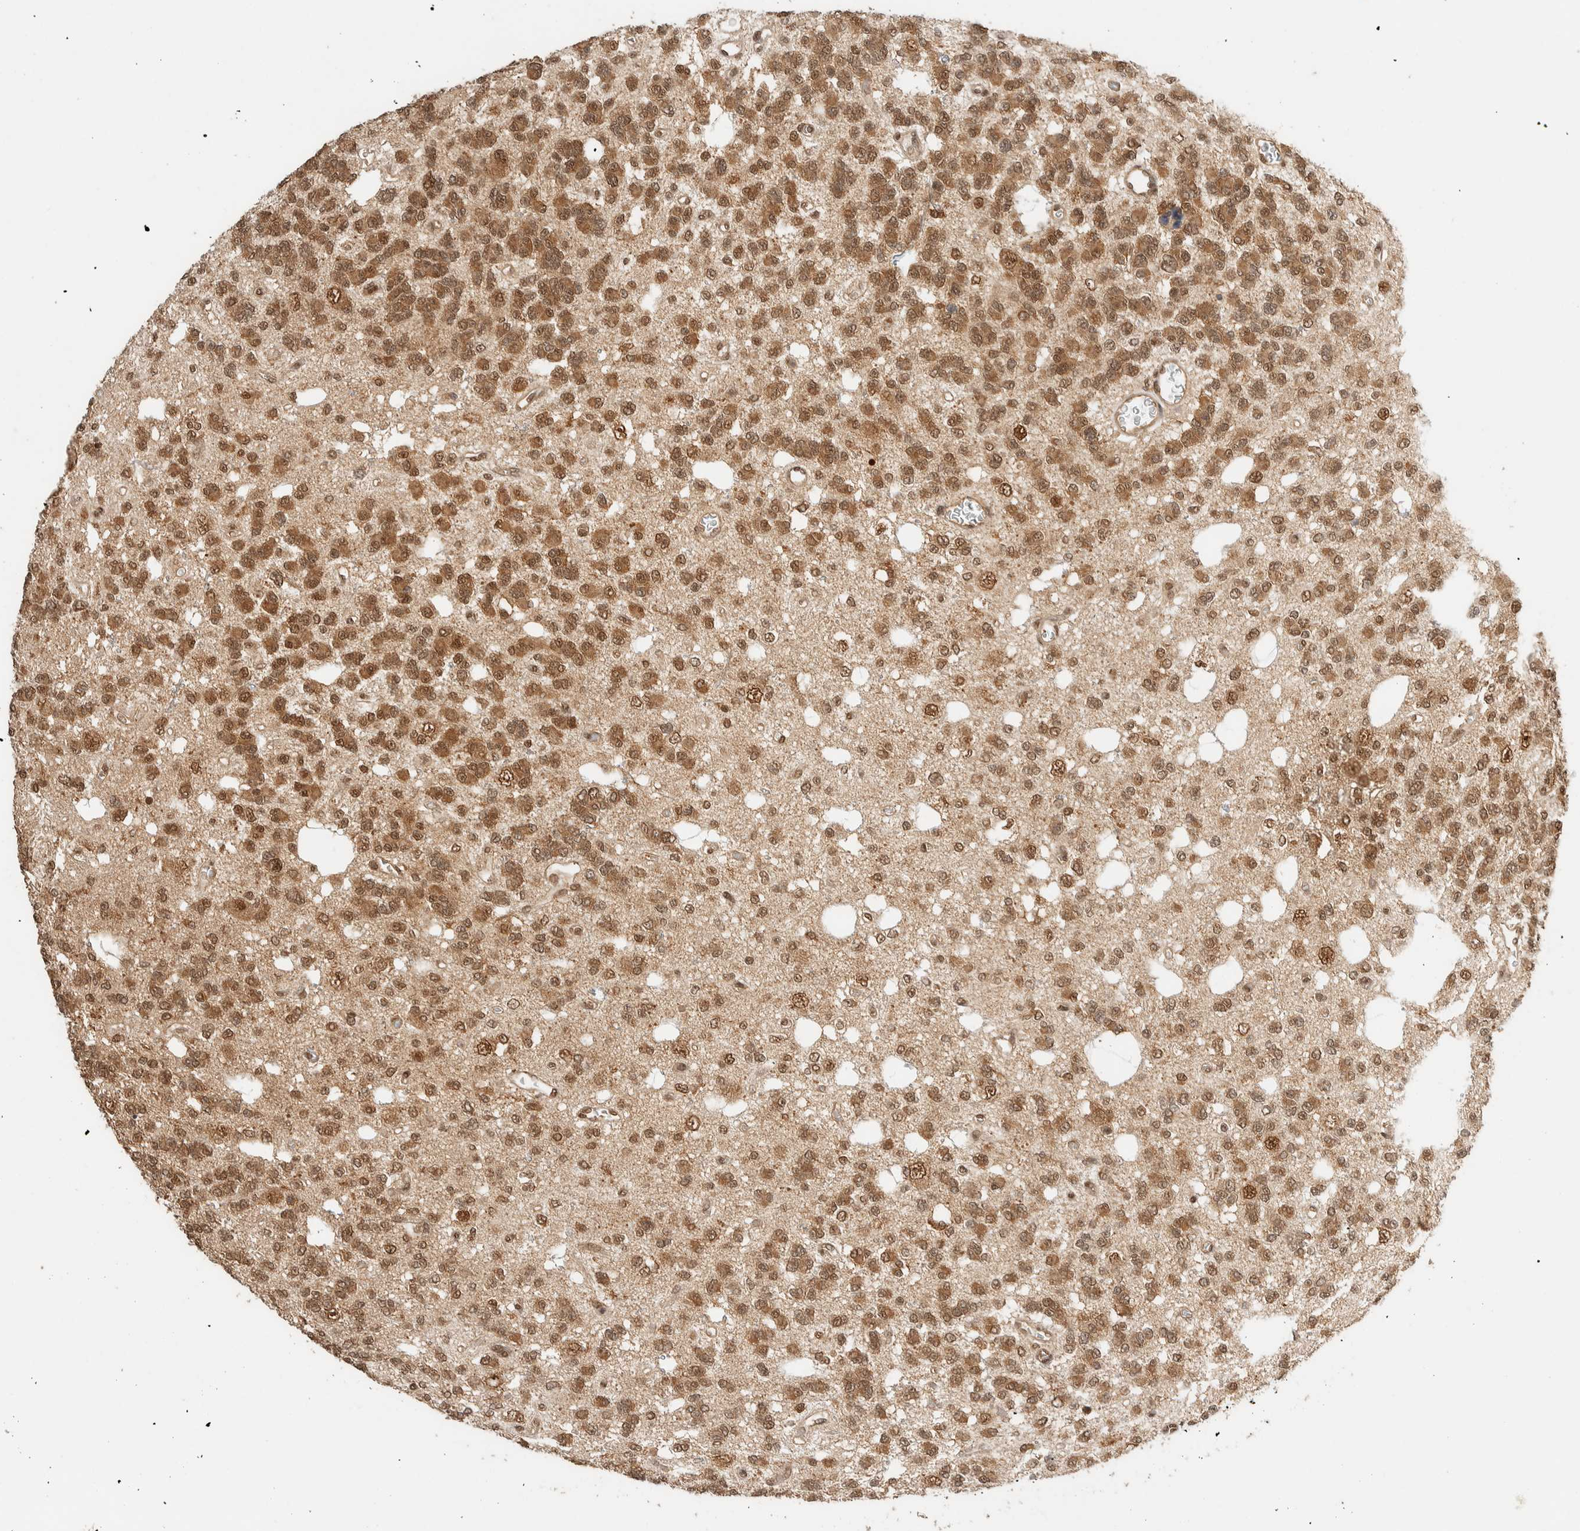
{"staining": {"intensity": "moderate", "quantity": ">75%", "location": "cytoplasmic/membranous,nuclear"}, "tissue": "glioma", "cell_type": "Tumor cells", "image_type": "cancer", "snomed": [{"axis": "morphology", "description": "Glioma, malignant, Low grade"}, {"axis": "topography", "description": "Brain"}], "caption": "High-magnification brightfield microscopy of glioma stained with DAB (brown) and counterstained with hematoxylin (blue). tumor cells exhibit moderate cytoplasmic/membranous and nuclear positivity is identified in about>75% of cells.", "gene": "ZBTB2", "patient": {"sex": "male", "age": 38}}